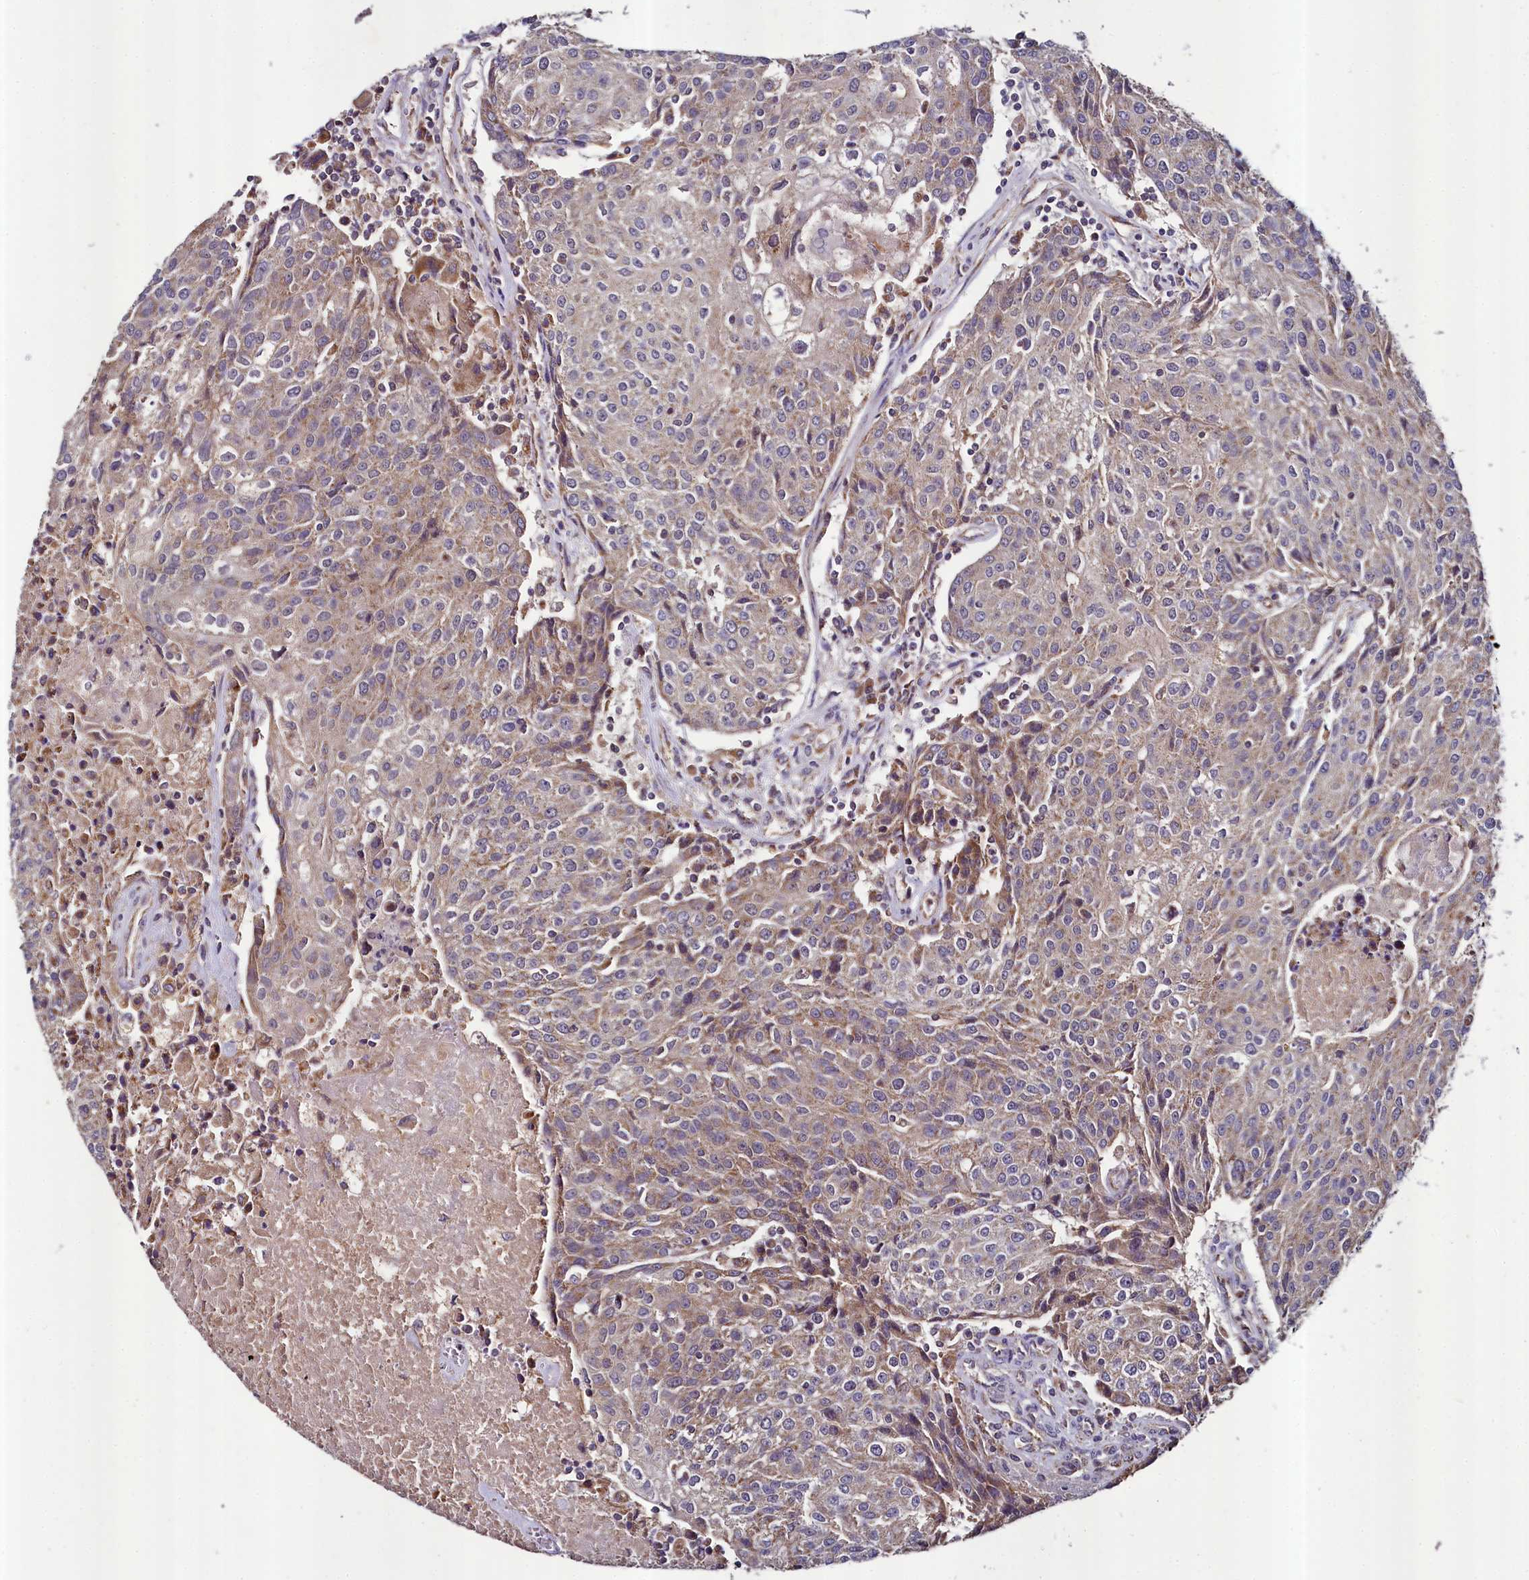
{"staining": {"intensity": "moderate", "quantity": "25%-75%", "location": "cytoplasmic/membranous"}, "tissue": "urothelial cancer", "cell_type": "Tumor cells", "image_type": "cancer", "snomed": [{"axis": "morphology", "description": "Urothelial carcinoma, High grade"}, {"axis": "topography", "description": "Urinary bladder"}], "caption": "A brown stain labels moderate cytoplasmic/membranous positivity of a protein in urothelial cancer tumor cells.", "gene": "METTL4", "patient": {"sex": "female", "age": 85}}